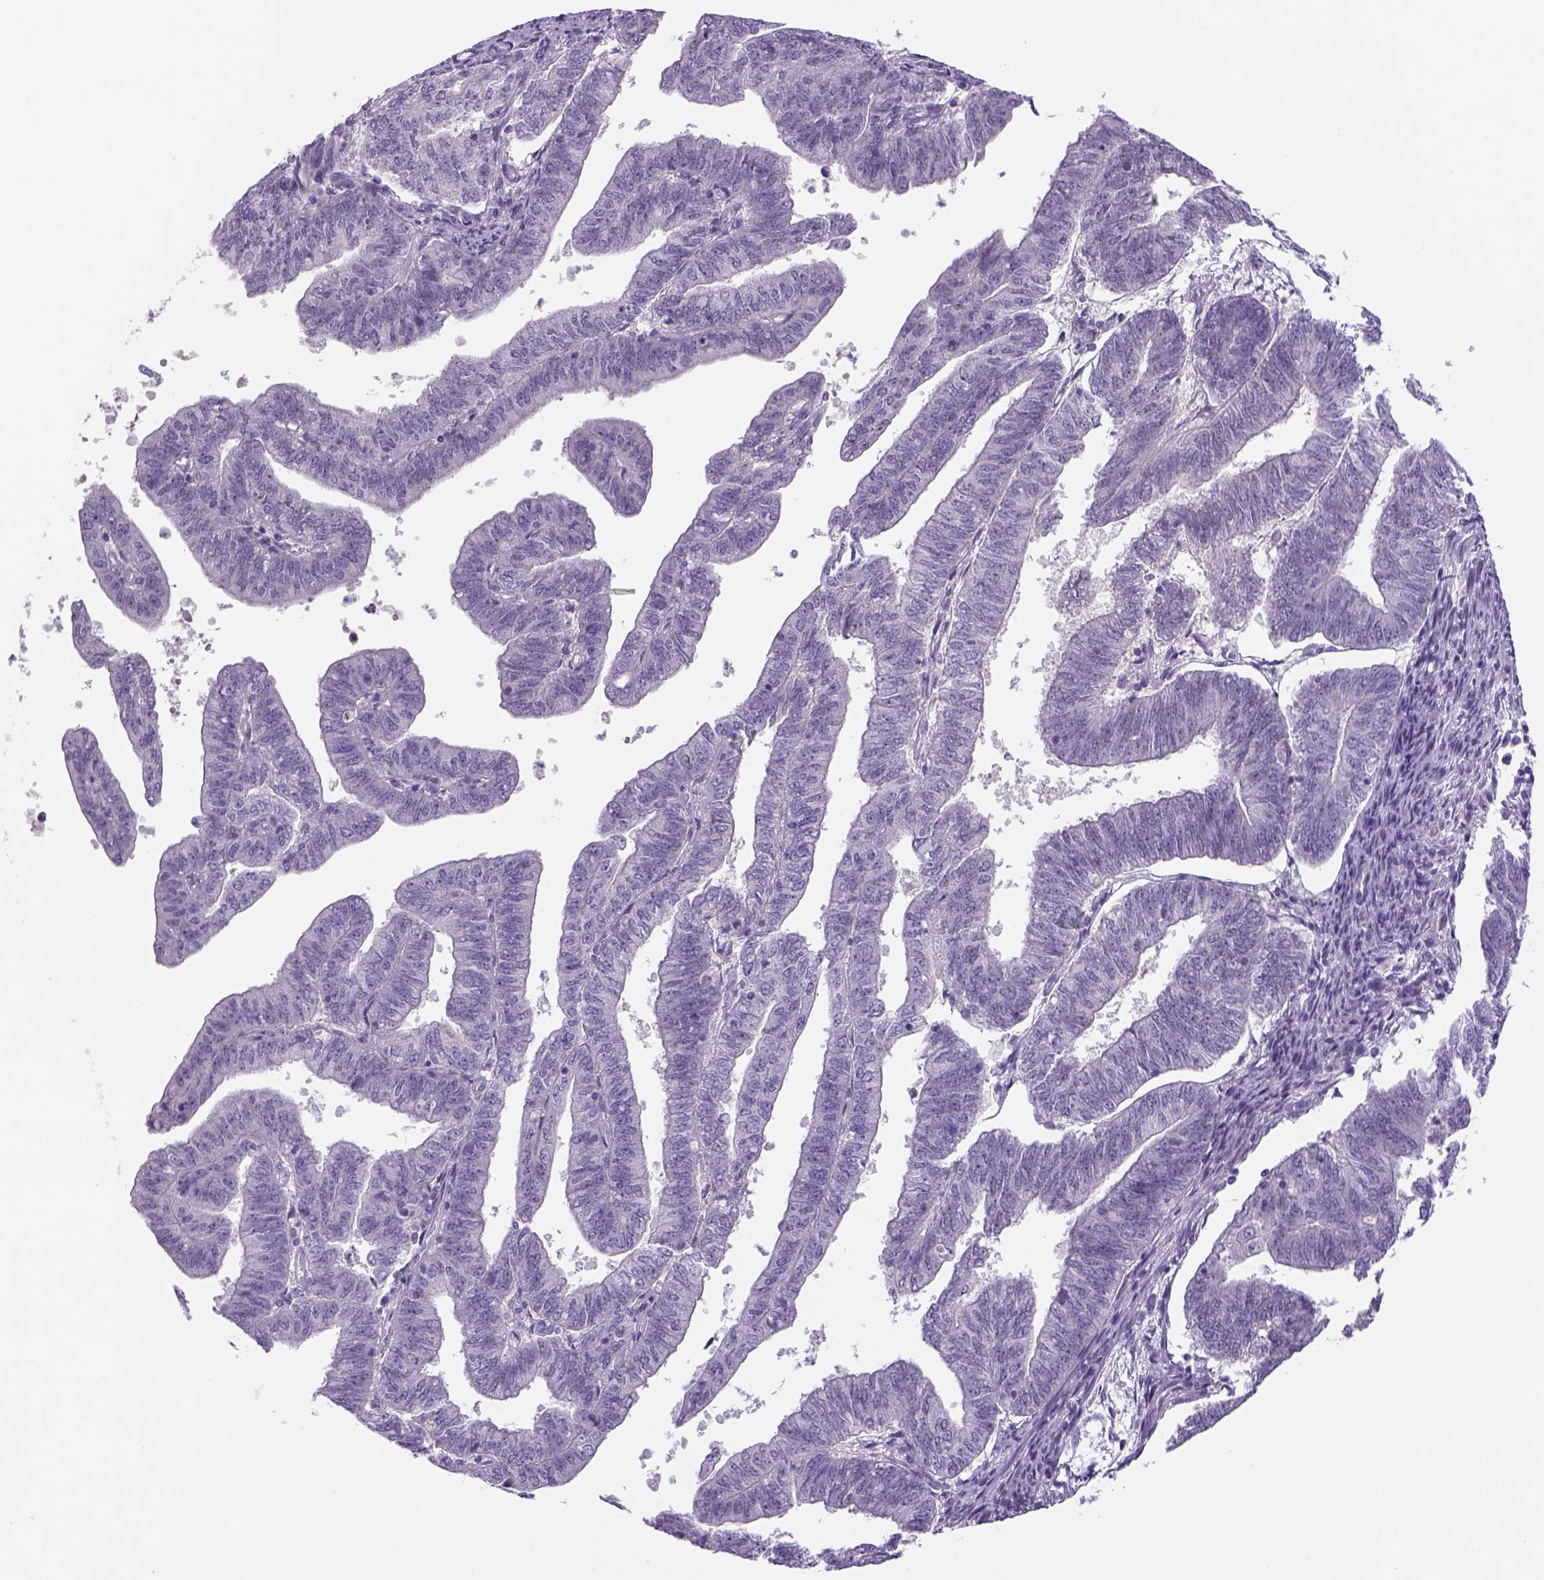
{"staining": {"intensity": "negative", "quantity": "none", "location": "none"}, "tissue": "endometrial cancer", "cell_type": "Tumor cells", "image_type": "cancer", "snomed": [{"axis": "morphology", "description": "Adenocarcinoma, NOS"}, {"axis": "topography", "description": "Endometrium"}], "caption": "This is an immunohistochemistry photomicrograph of human adenocarcinoma (endometrial). There is no expression in tumor cells.", "gene": "DBH", "patient": {"sex": "female", "age": 82}}